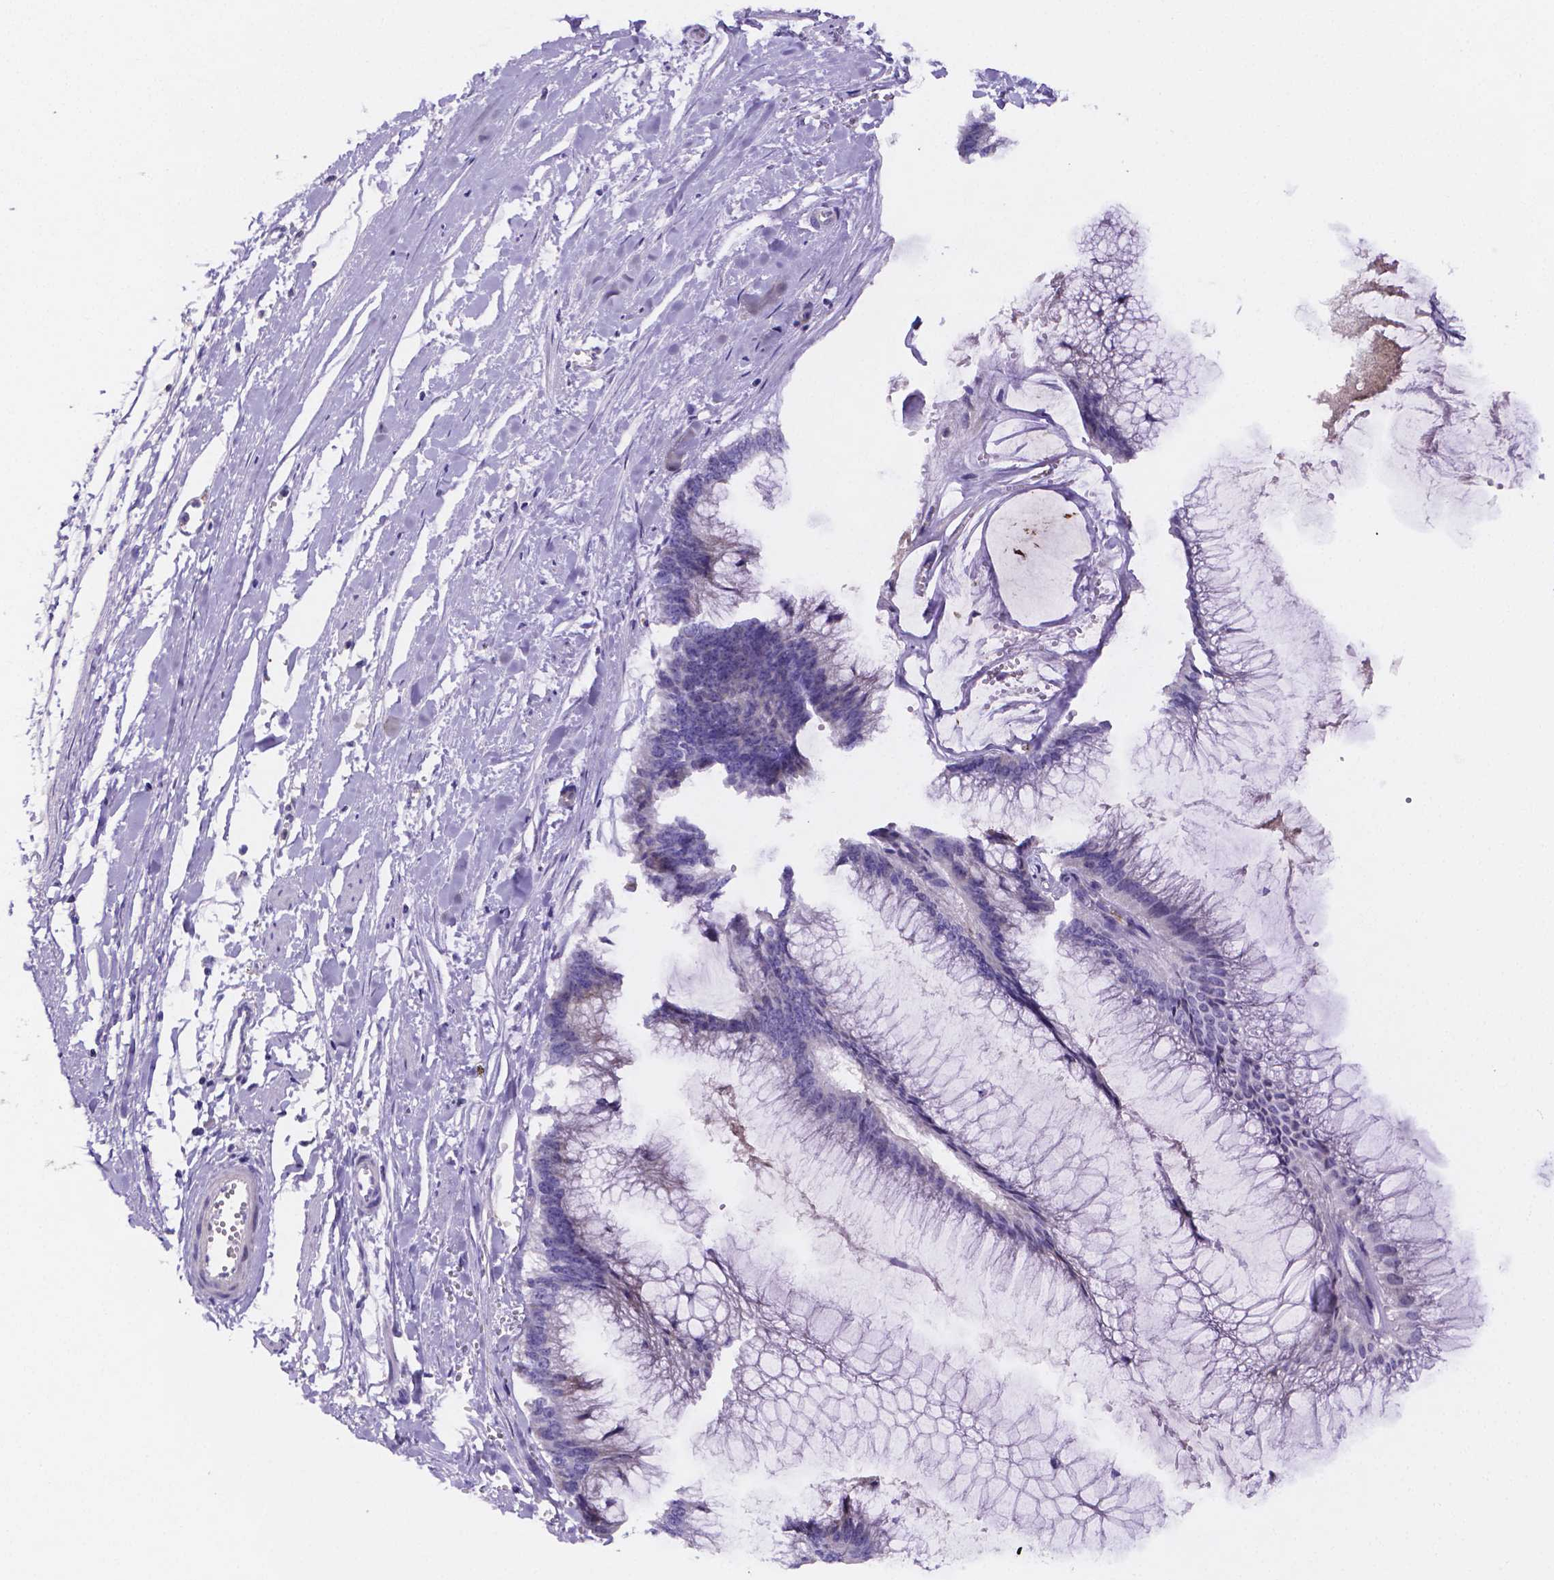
{"staining": {"intensity": "negative", "quantity": "none", "location": "none"}, "tissue": "colorectal cancer", "cell_type": "Tumor cells", "image_type": "cancer", "snomed": [{"axis": "morphology", "description": "Adenocarcinoma, NOS"}, {"axis": "topography", "description": "Colon"}], "caption": "A photomicrograph of human colorectal adenocarcinoma is negative for staining in tumor cells.", "gene": "NRGN", "patient": {"sex": "female", "age": 84}}